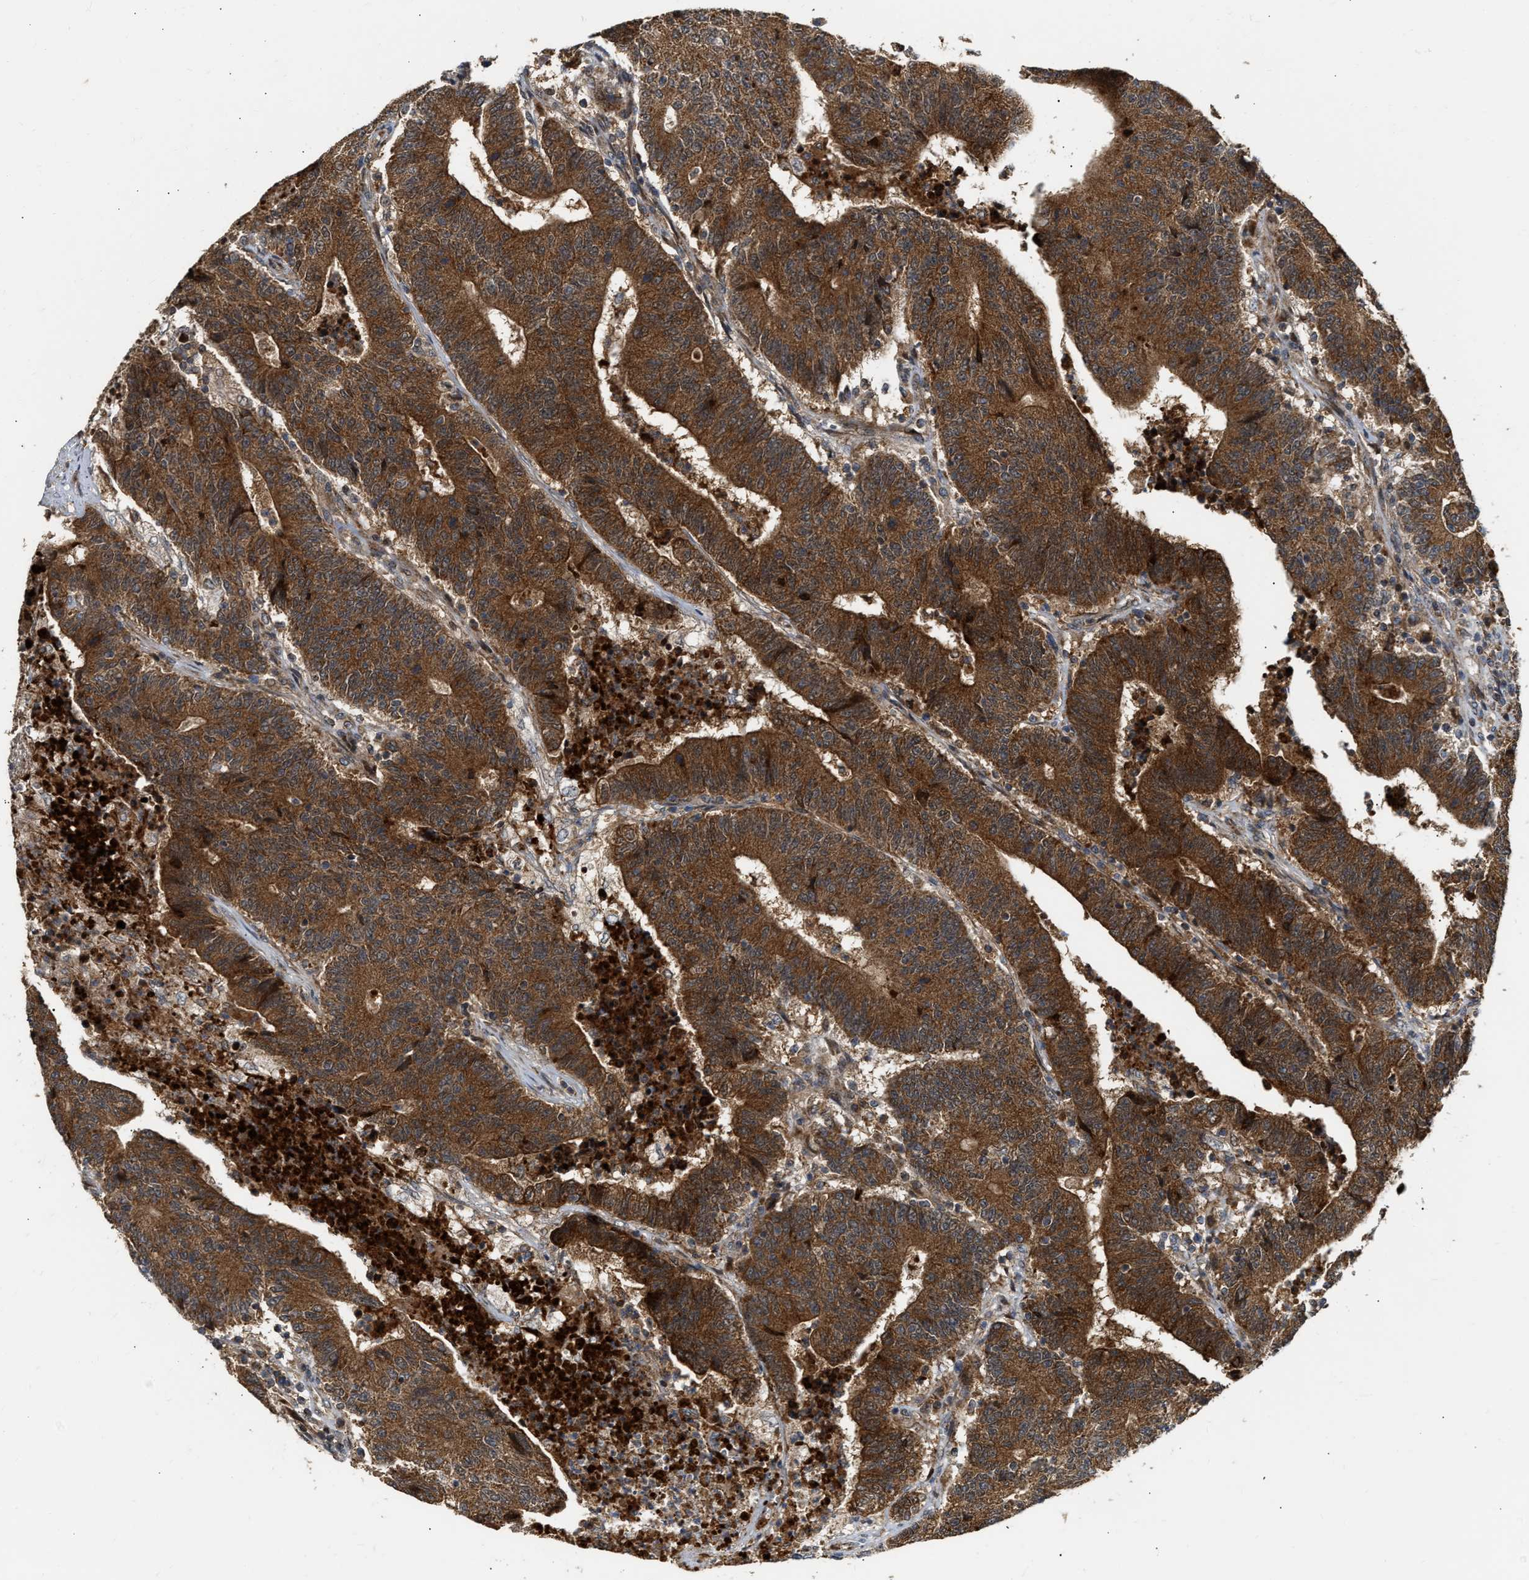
{"staining": {"intensity": "strong", "quantity": ">75%", "location": "cytoplasmic/membranous"}, "tissue": "colorectal cancer", "cell_type": "Tumor cells", "image_type": "cancer", "snomed": [{"axis": "morphology", "description": "Normal tissue, NOS"}, {"axis": "morphology", "description": "Adenocarcinoma, NOS"}, {"axis": "topography", "description": "Colon"}], "caption": "The immunohistochemical stain shows strong cytoplasmic/membranous expression in tumor cells of colorectal adenocarcinoma tissue.", "gene": "EXTL2", "patient": {"sex": "female", "age": 75}}